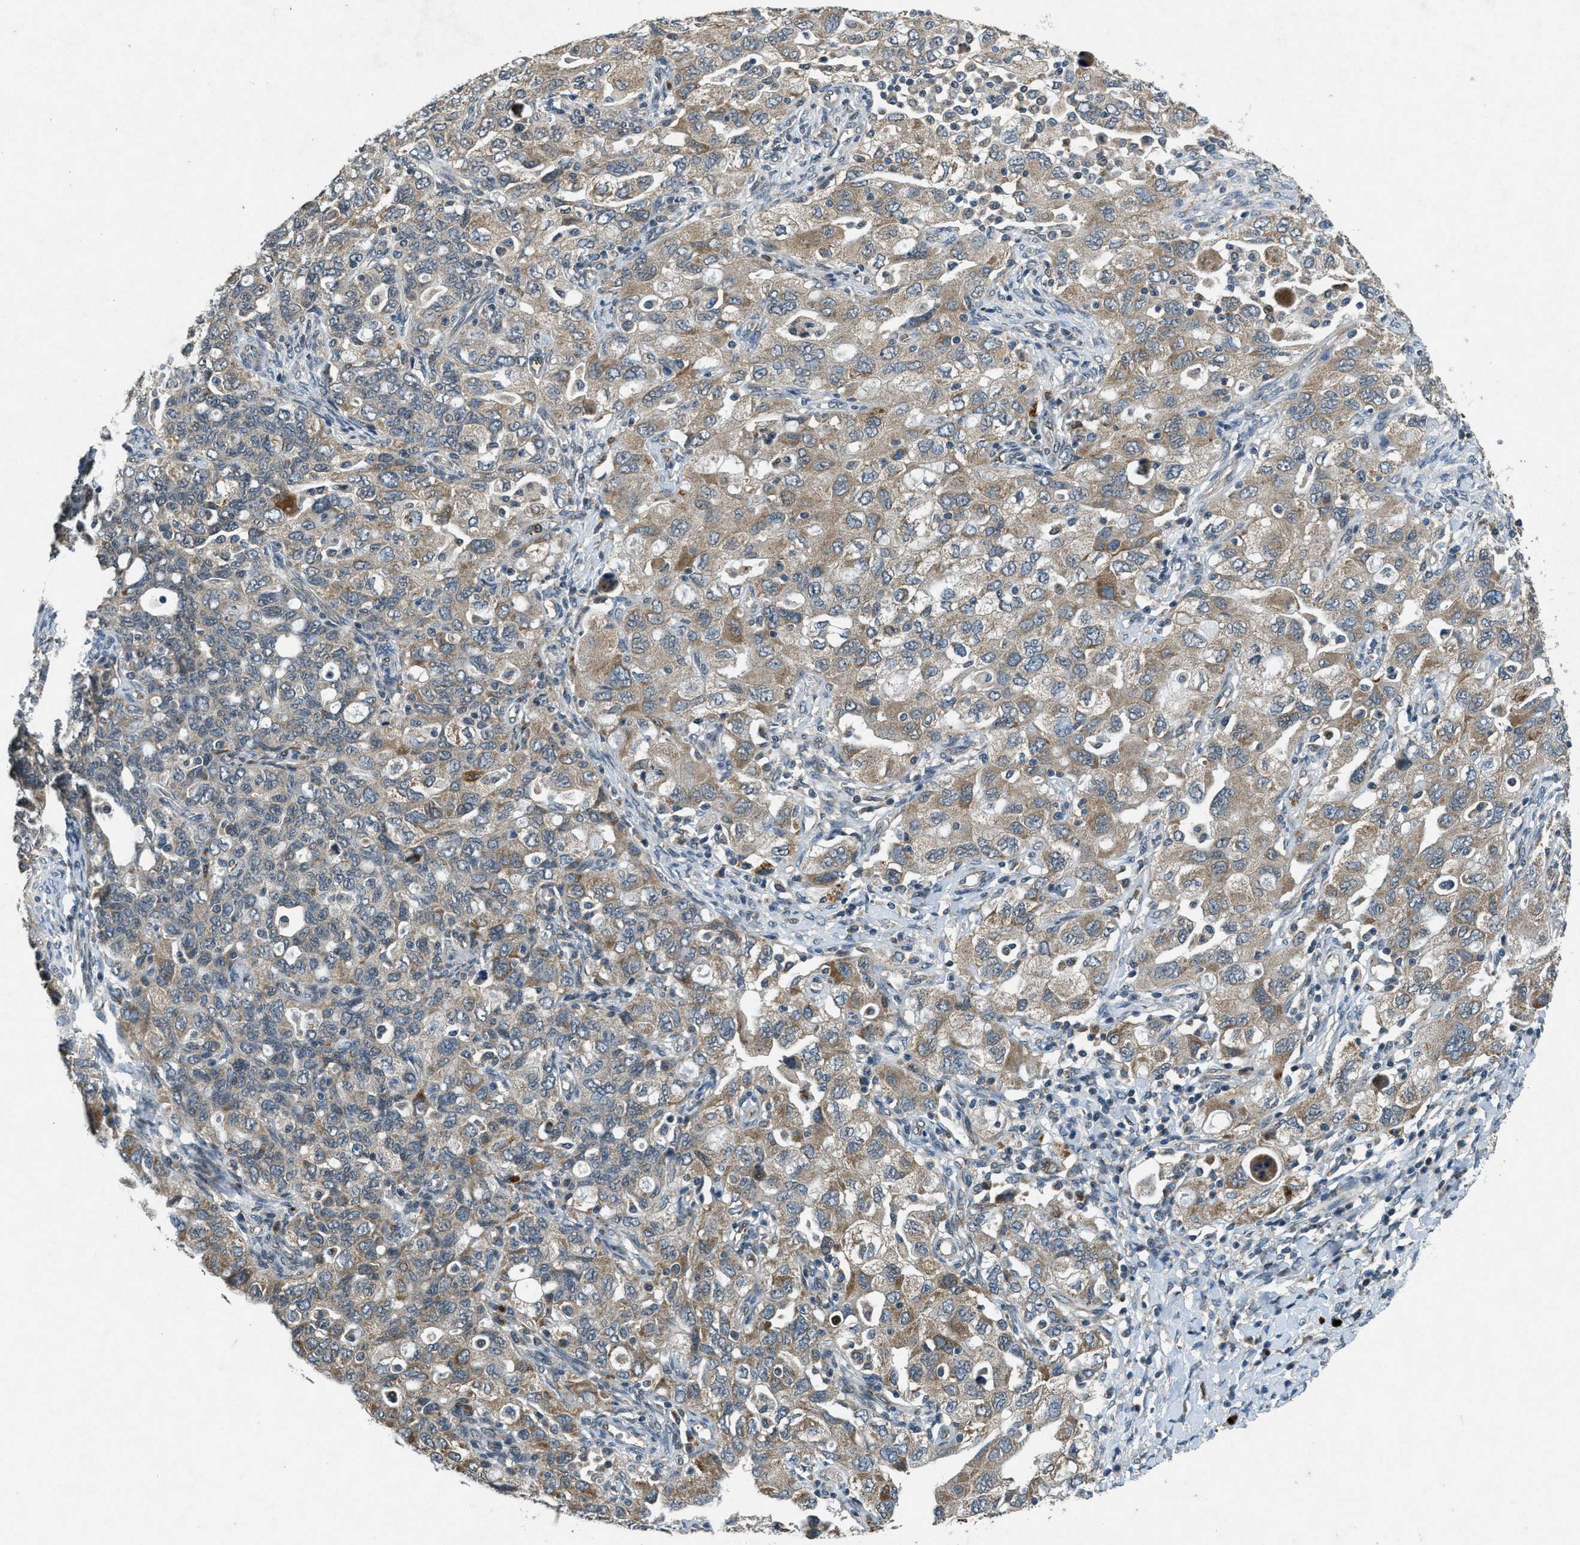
{"staining": {"intensity": "moderate", "quantity": "25%-75%", "location": "cytoplasmic/membranous"}, "tissue": "ovarian cancer", "cell_type": "Tumor cells", "image_type": "cancer", "snomed": [{"axis": "morphology", "description": "Carcinoma, NOS"}, {"axis": "morphology", "description": "Cystadenocarcinoma, serous, NOS"}, {"axis": "topography", "description": "Ovary"}], "caption": "The histopathology image demonstrates a brown stain indicating the presence of a protein in the cytoplasmic/membranous of tumor cells in ovarian serous cystadenocarcinoma.", "gene": "RAB3D", "patient": {"sex": "female", "age": 69}}